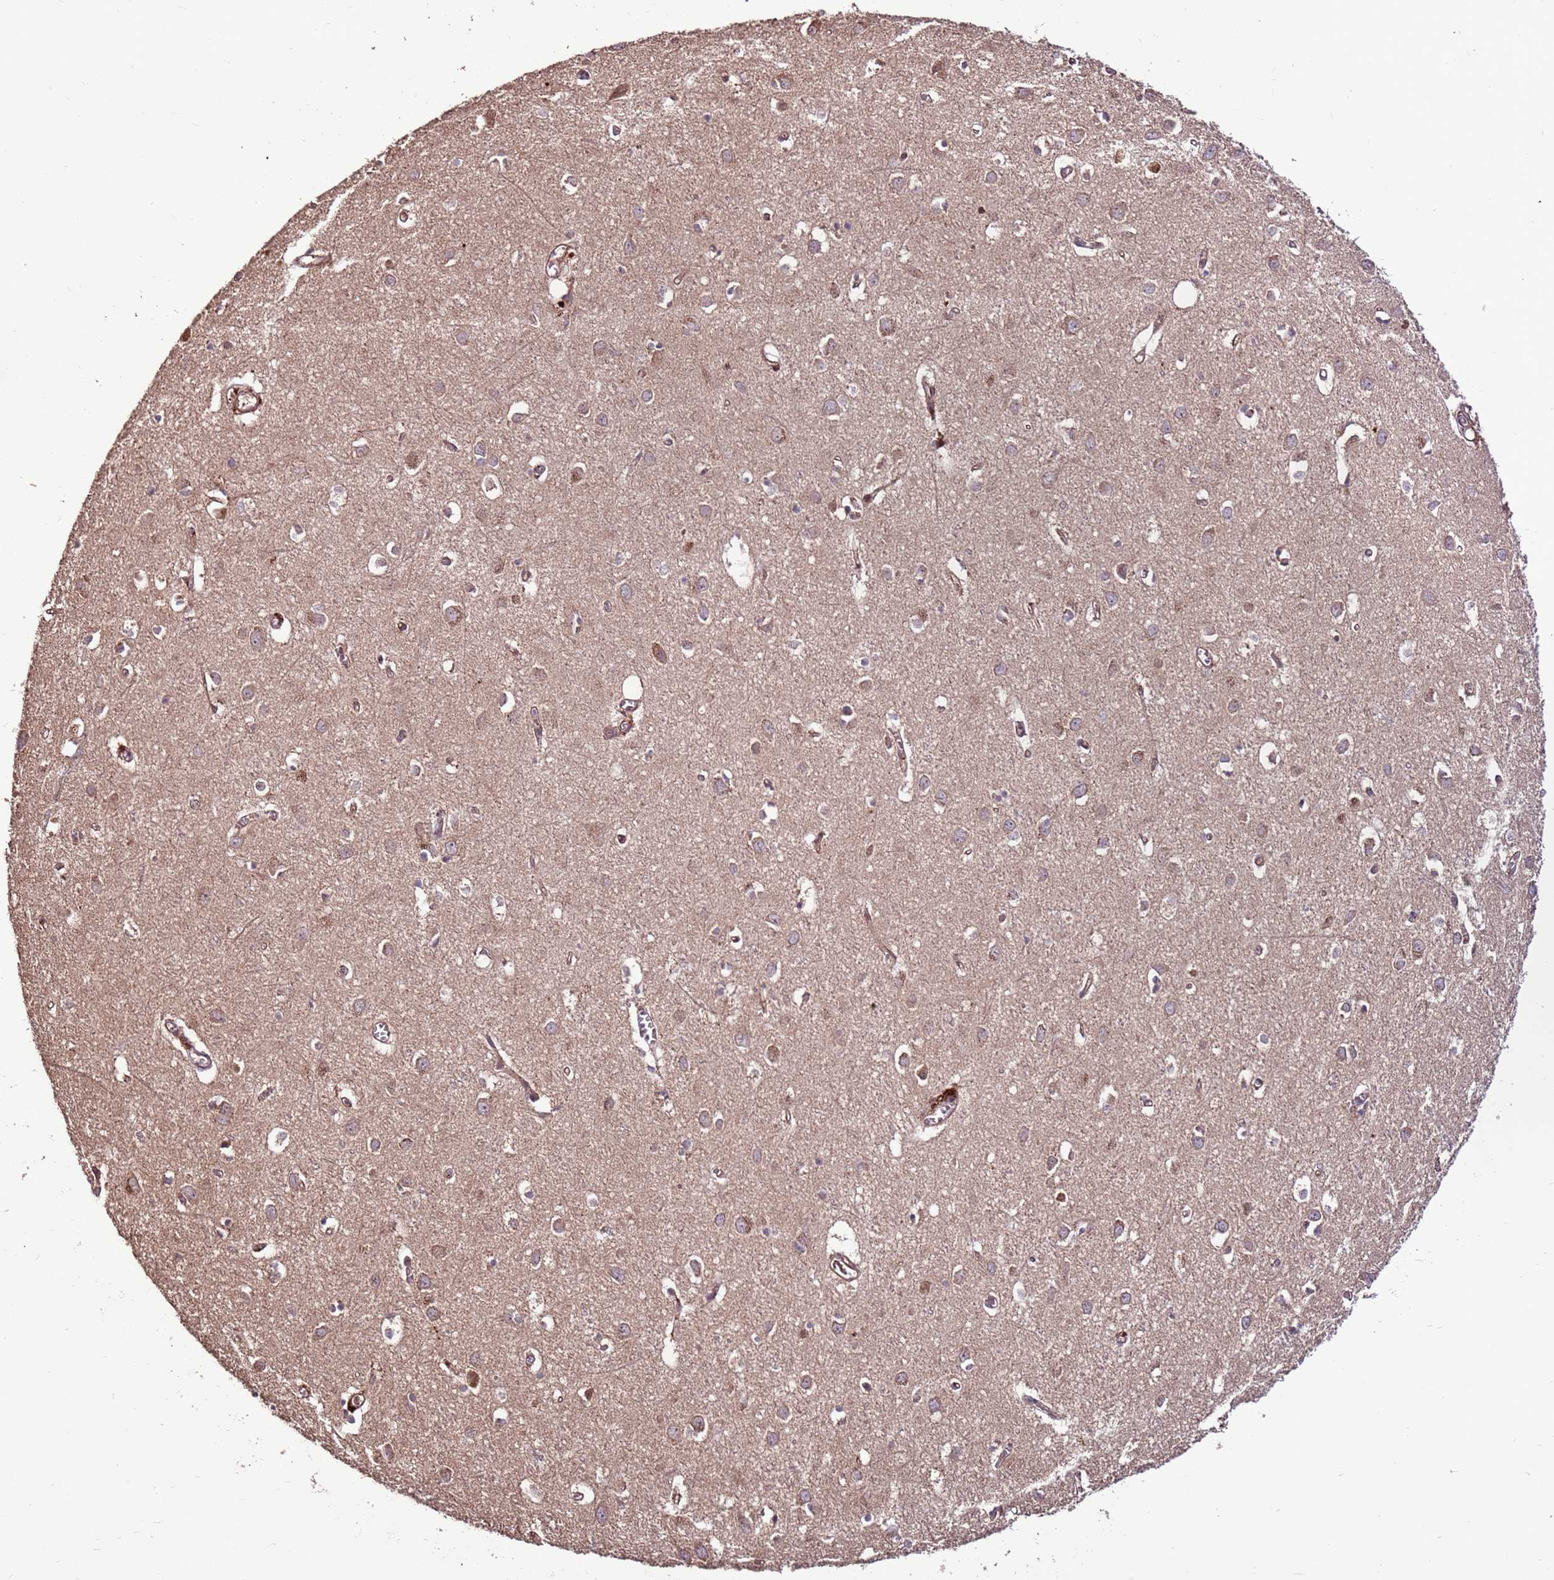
{"staining": {"intensity": "moderate", "quantity": ">75%", "location": "cytoplasmic/membranous"}, "tissue": "cerebral cortex", "cell_type": "Endothelial cells", "image_type": "normal", "snomed": [{"axis": "morphology", "description": "Normal tissue, NOS"}, {"axis": "topography", "description": "Cerebral cortex"}], "caption": "Moderate cytoplasmic/membranous protein staining is appreciated in approximately >75% of endothelial cells in cerebral cortex. Immunohistochemistry (ihc) stains the protein of interest in brown and the nuclei are stained blue.", "gene": "CCDC112", "patient": {"sex": "female", "age": 64}}